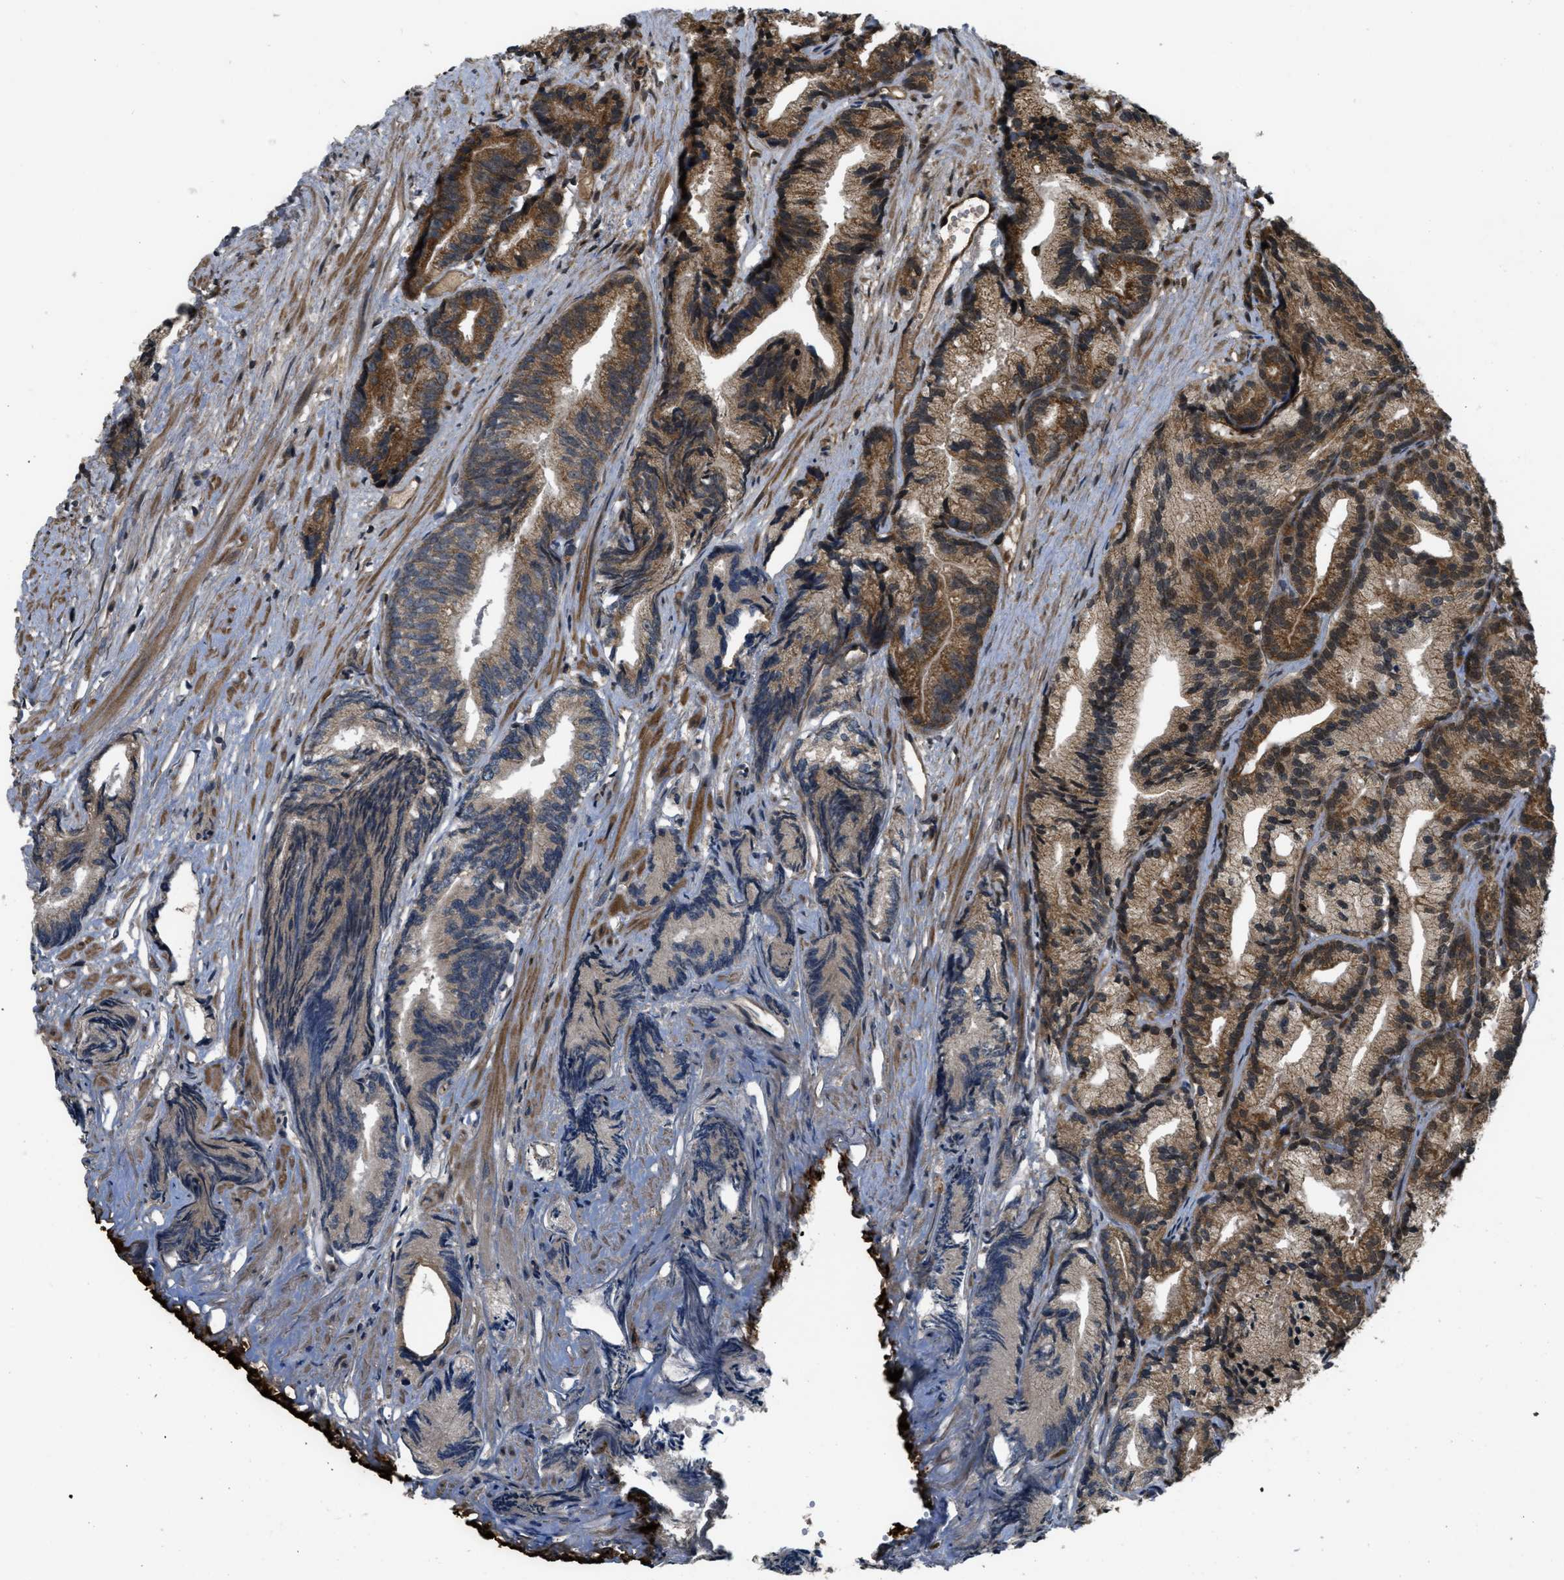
{"staining": {"intensity": "moderate", "quantity": ">75%", "location": "cytoplasmic/membranous"}, "tissue": "prostate cancer", "cell_type": "Tumor cells", "image_type": "cancer", "snomed": [{"axis": "morphology", "description": "Adenocarcinoma, Low grade"}, {"axis": "topography", "description": "Prostate"}], "caption": "Immunohistochemistry staining of prostate cancer (low-grade adenocarcinoma), which reveals medium levels of moderate cytoplasmic/membranous staining in approximately >75% of tumor cells indicating moderate cytoplasmic/membranous protein staining. The staining was performed using DAB (3,3'-diaminobenzidine) (brown) for protein detection and nuclei were counterstained in hematoxylin (blue).", "gene": "SPTLC1", "patient": {"sex": "male", "age": 89}}